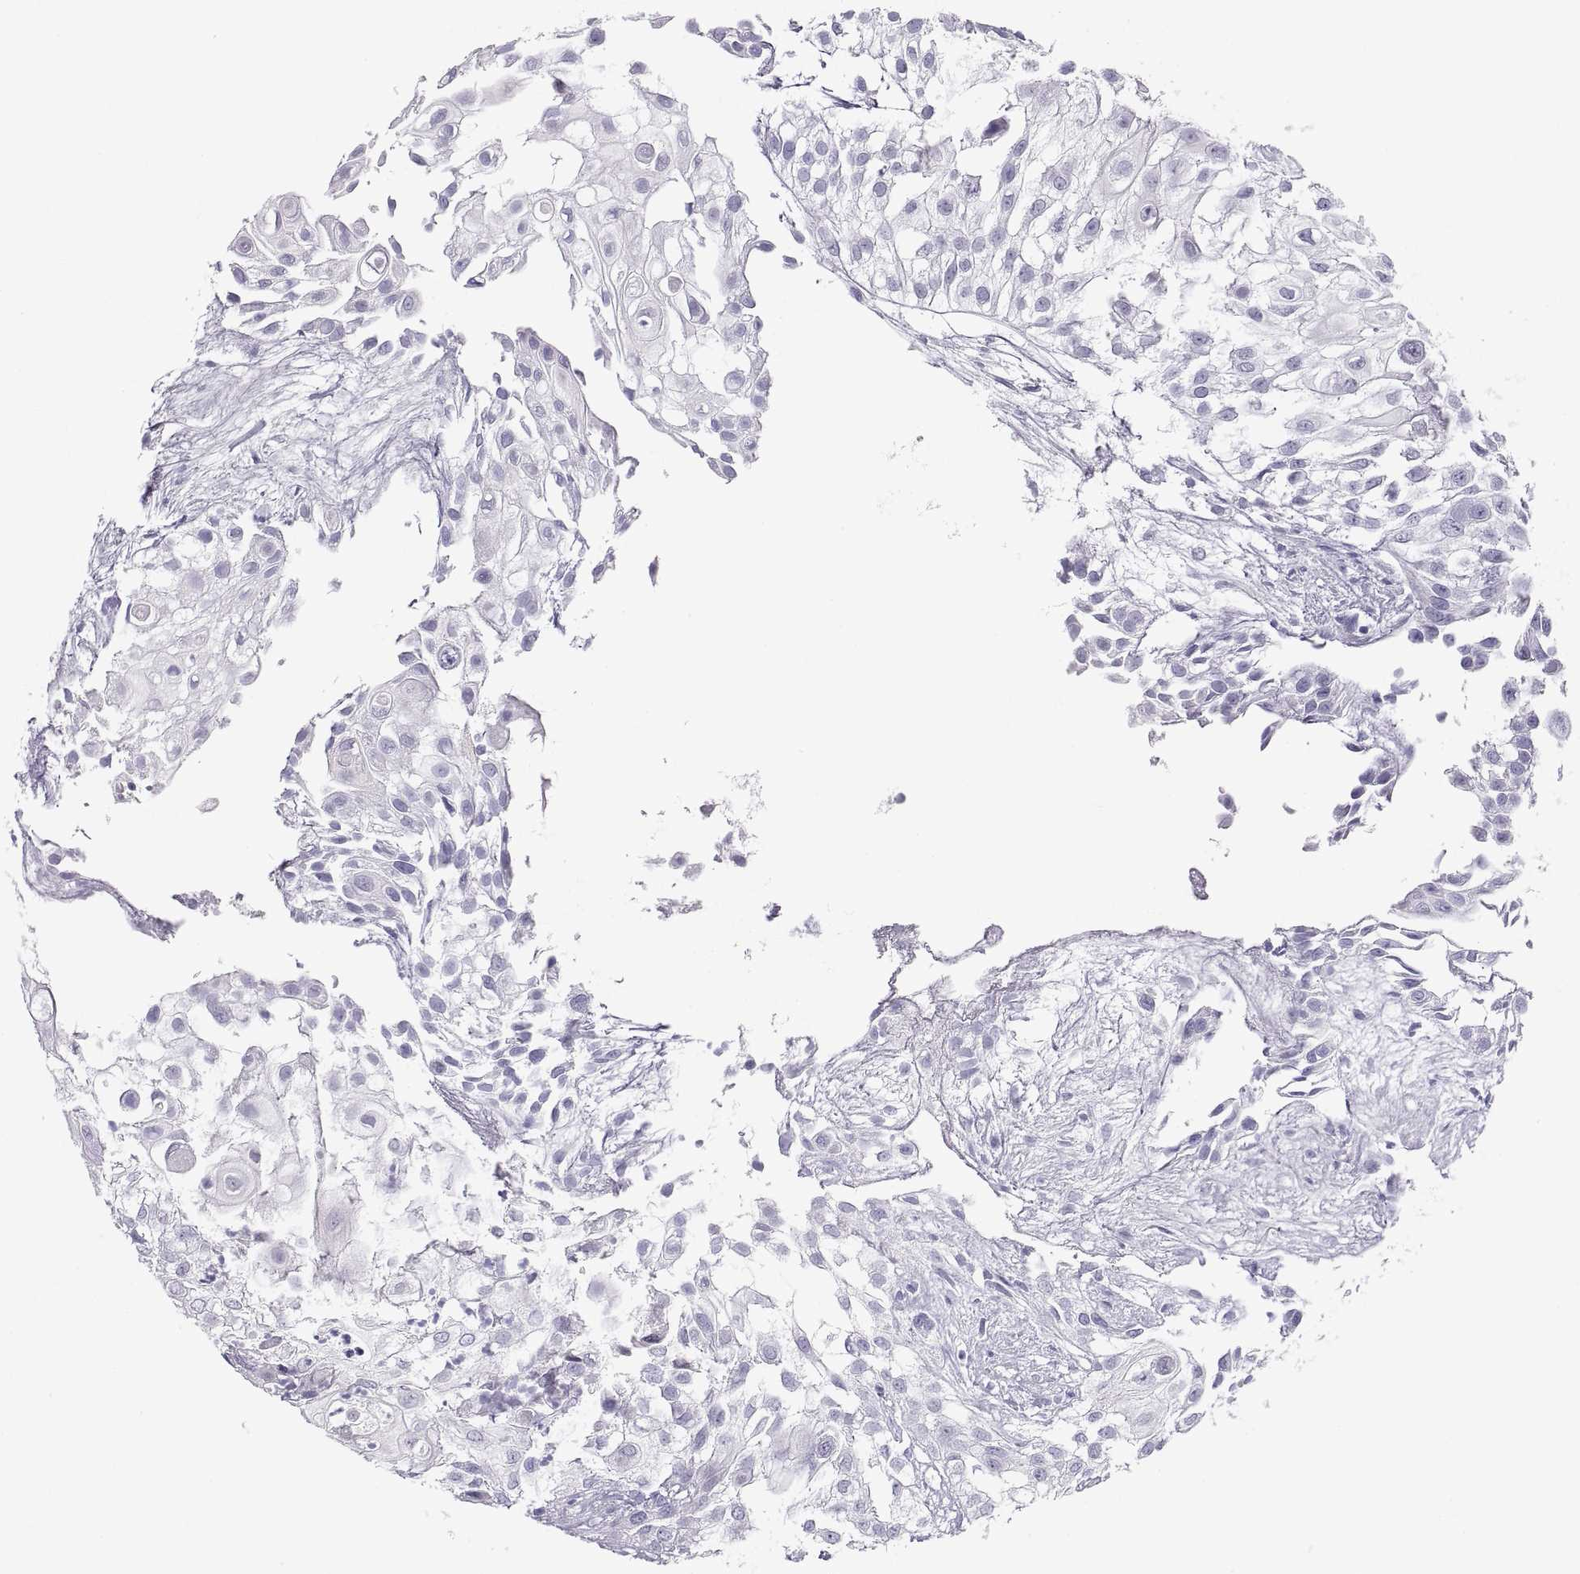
{"staining": {"intensity": "negative", "quantity": "none", "location": "none"}, "tissue": "urothelial cancer", "cell_type": "Tumor cells", "image_type": "cancer", "snomed": [{"axis": "morphology", "description": "Urothelial carcinoma, High grade"}, {"axis": "topography", "description": "Urinary bladder"}], "caption": "An immunohistochemistry (IHC) image of urothelial cancer is shown. There is no staining in tumor cells of urothelial cancer.", "gene": "SEMG1", "patient": {"sex": "female", "age": 79}}